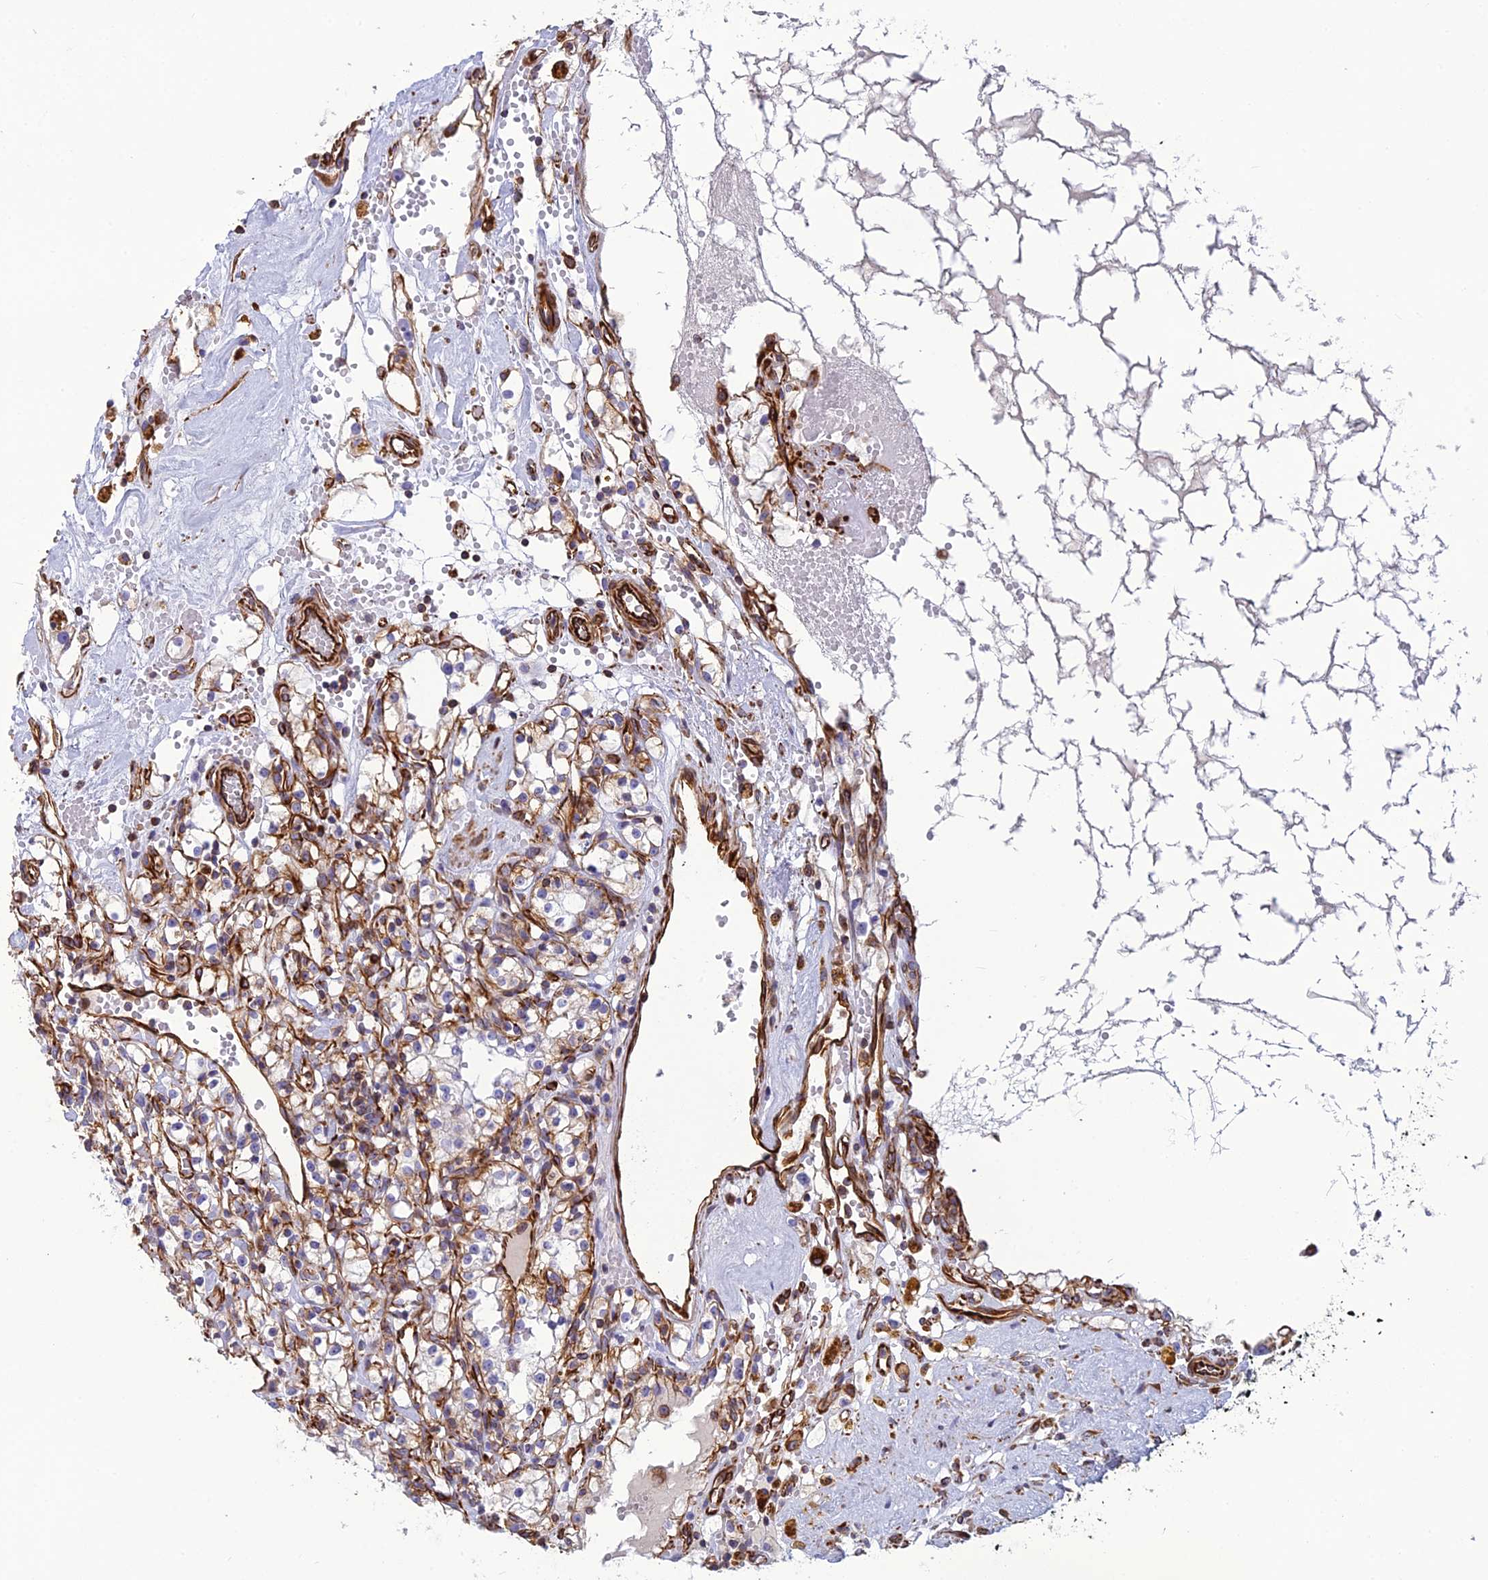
{"staining": {"intensity": "weak", "quantity": "<25%", "location": "cytoplasmic/membranous"}, "tissue": "renal cancer", "cell_type": "Tumor cells", "image_type": "cancer", "snomed": [{"axis": "morphology", "description": "Adenocarcinoma, NOS"}, {"axis": "topography", "description": "Kidney"}], "caption": "IHC histopathology image of neoplastic tissue: human renal cancer stained with DAB (3,3'-diaminobenzidine) displays no significant protein expression in tumor cells.", "gene": "FBXL20", "patient": {"sex": "male", "age": 56}}